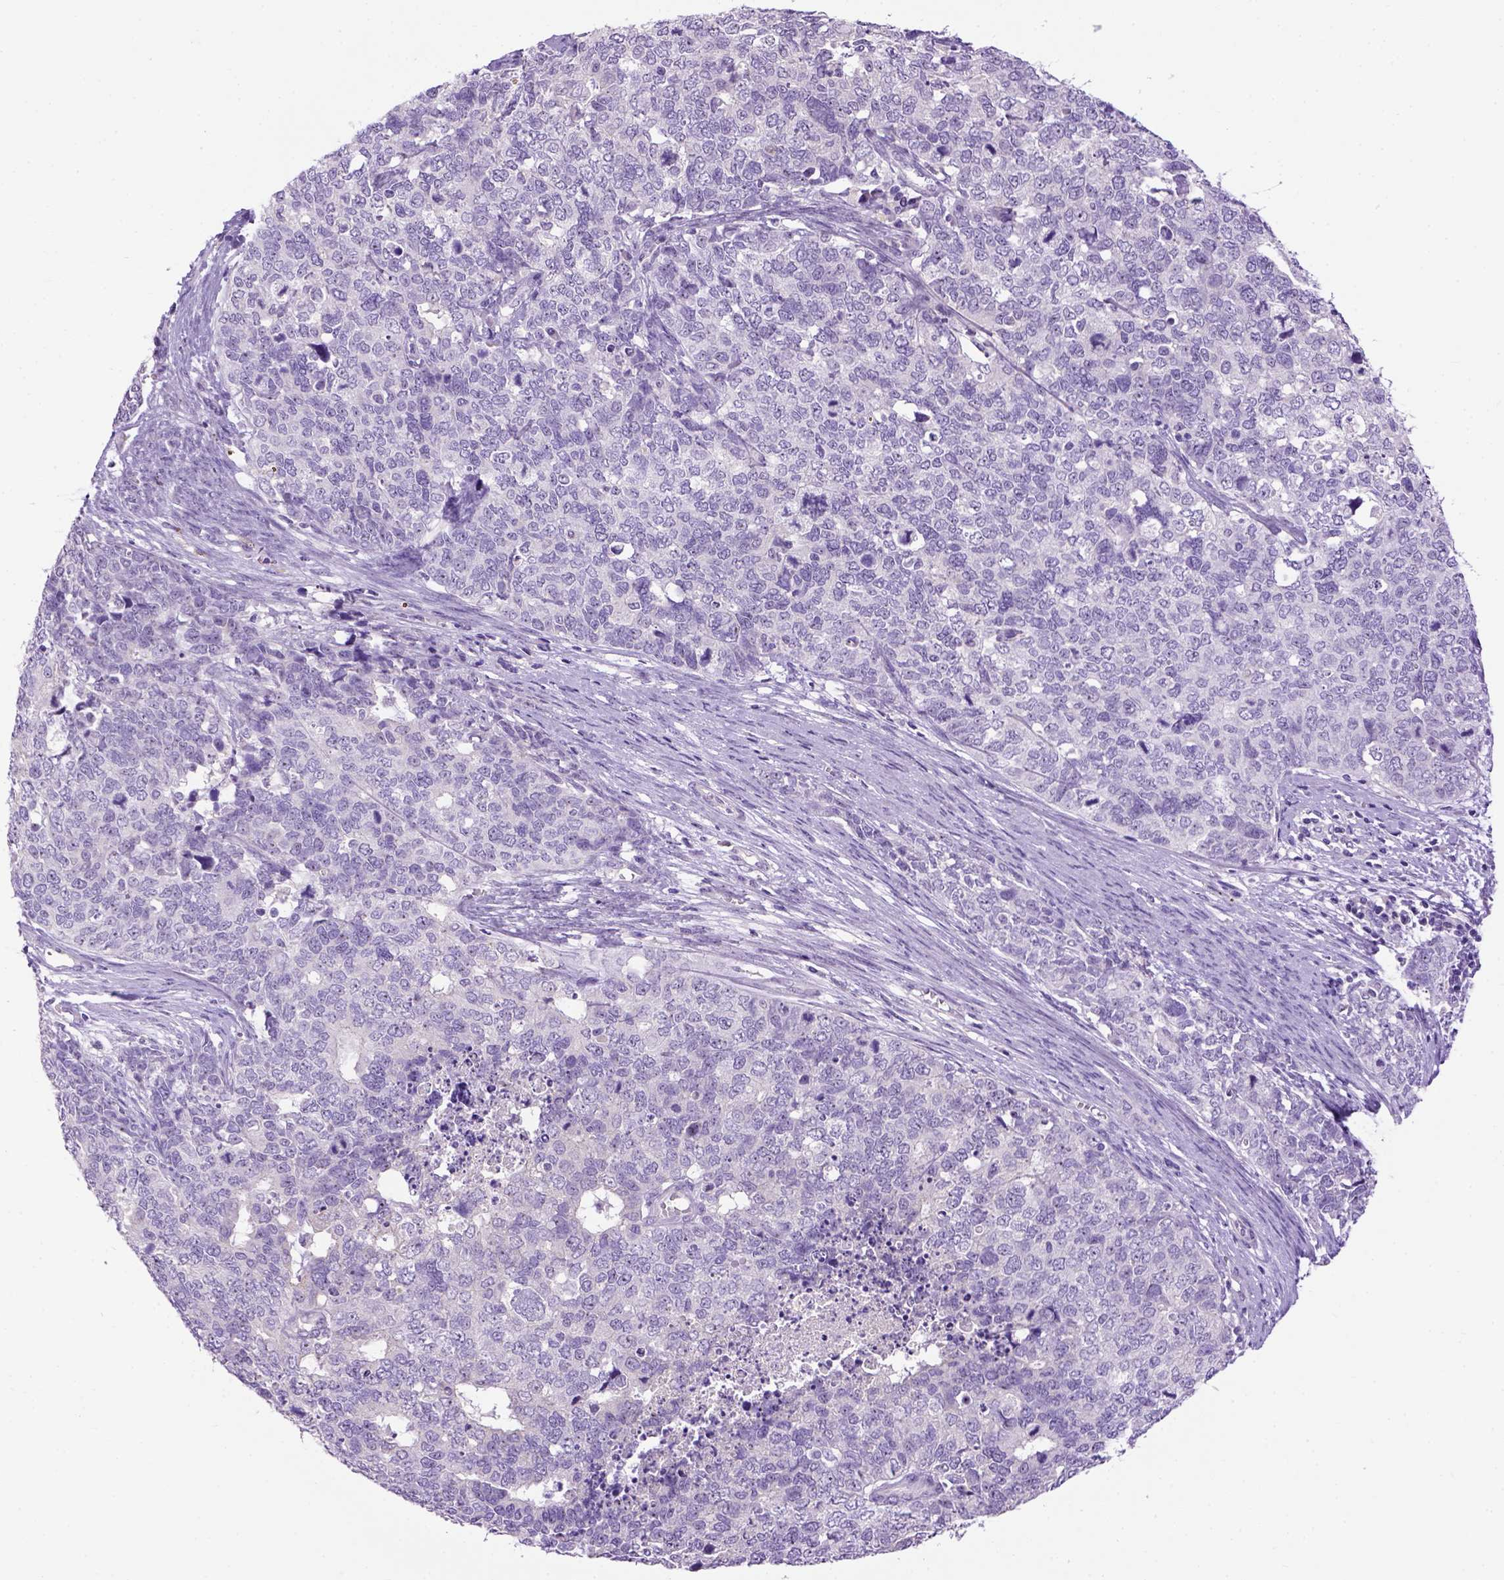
{"staining": {"intensity": "negative", "quantity": "none", "location": "none"}, "tissue": "cervical cancer", "cell_type": "Tumor cells", "image_type": "cancer", "snomed": [{"axis": "morphology", "description": "Squamous cell carcinoma, NOS"}, {"axis": "topography", "description": "Cervix"}], "caption": "Tumor cells show no significant protein expression in cervical squamous cell carcinoma.", "gene": "UTP4", "patient": {"sex": "female", "age": 63}}